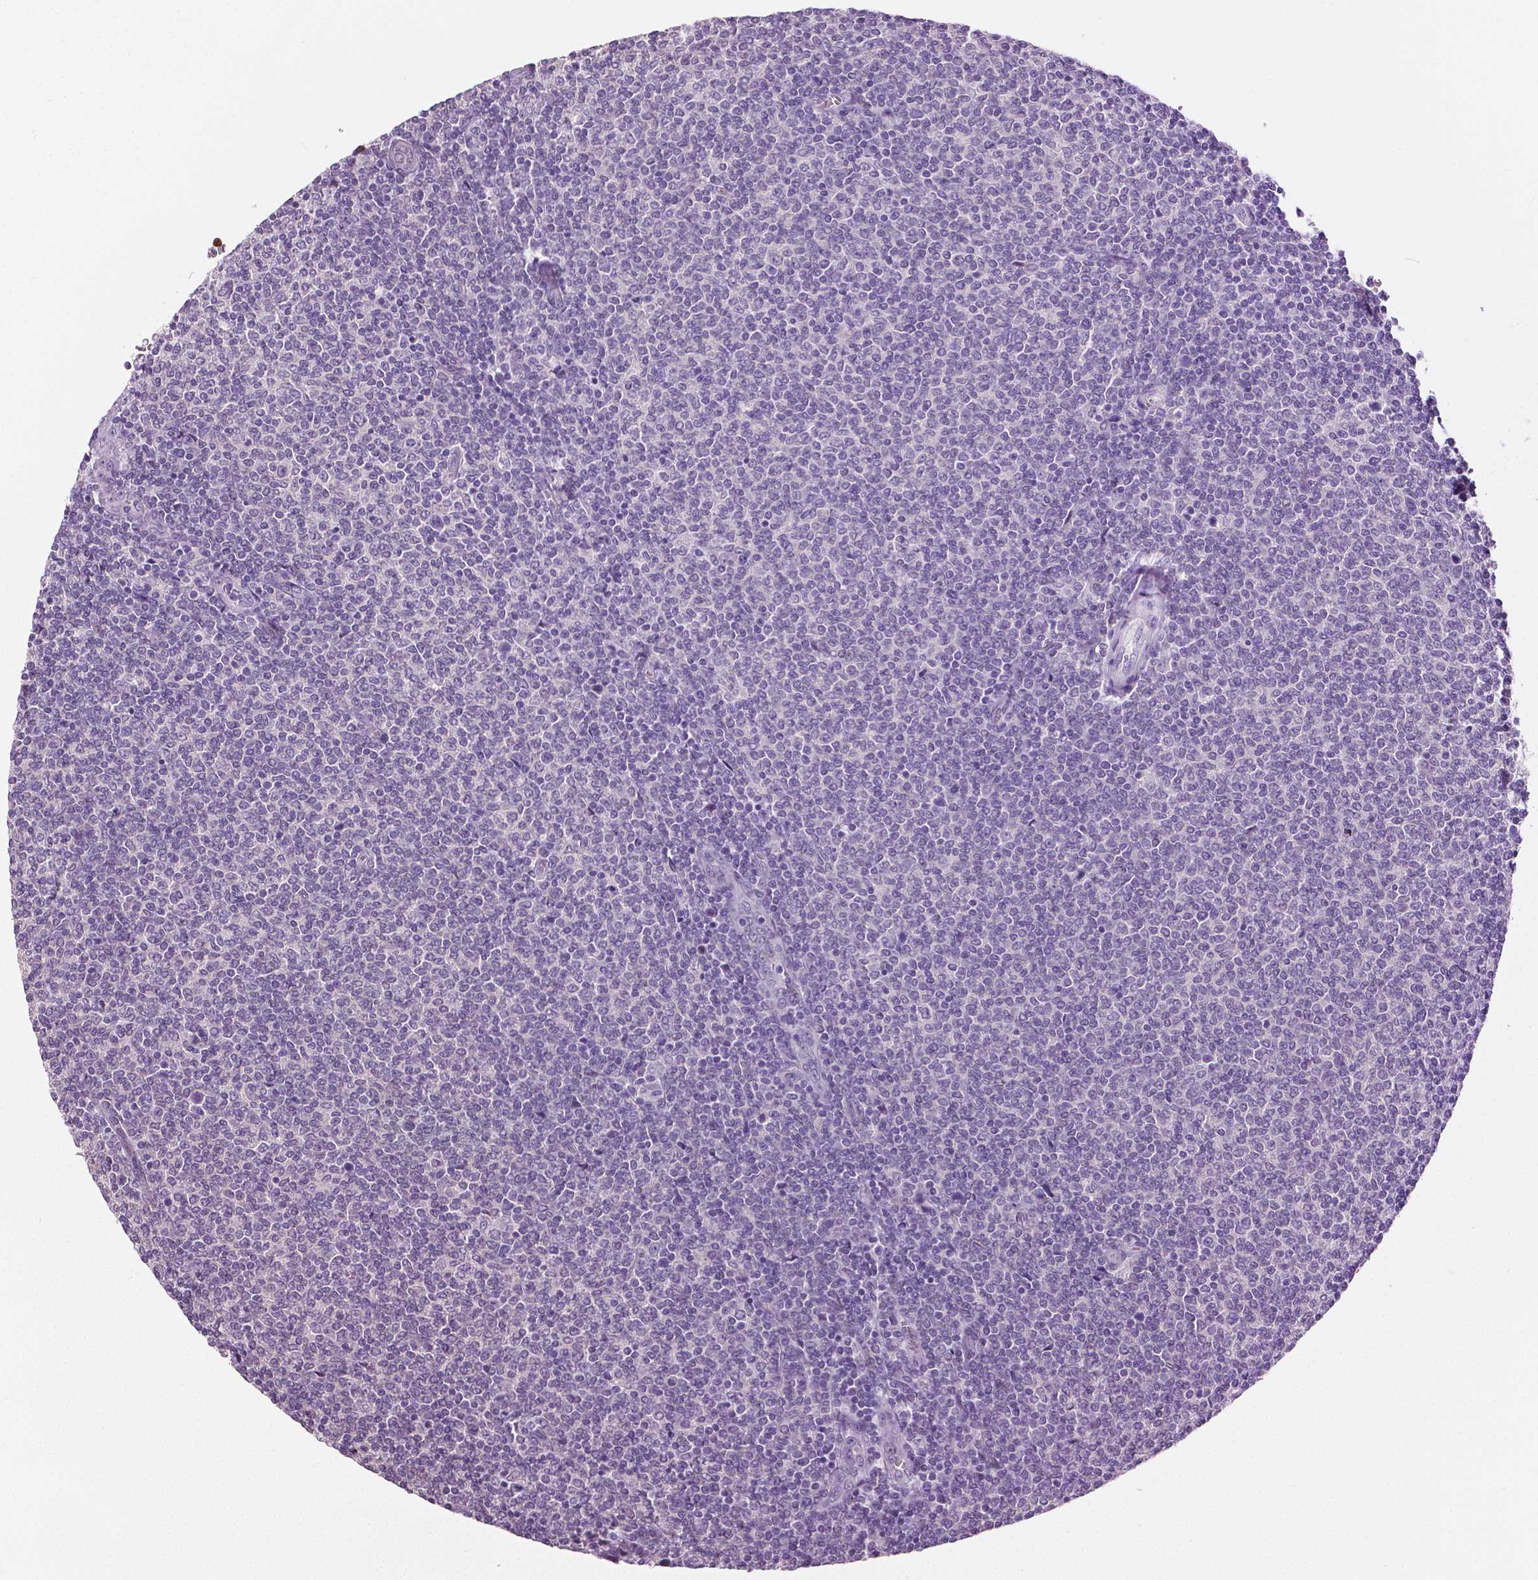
{"staining": {"intensity": "negative", "quantity": "none", "location": "none"}, "tissue": "lymphoma", "cell_type": "Tumor cells", "image_type": "cancer", "snomed": [{"axis": "morphology", "description": "Malignant lymphoma, non-Hodgkin's type, Low grade"}, {"axis": "topography", "description": "Lymph node"}], "caption": "Low-grade malignant lymphoma, non-Hodgkin's type was stained to show a protein in brown. There is no significant positivity in tumor cells.", "gene": "PTPN5", "patient": {"sex": "male", "age": 52}}